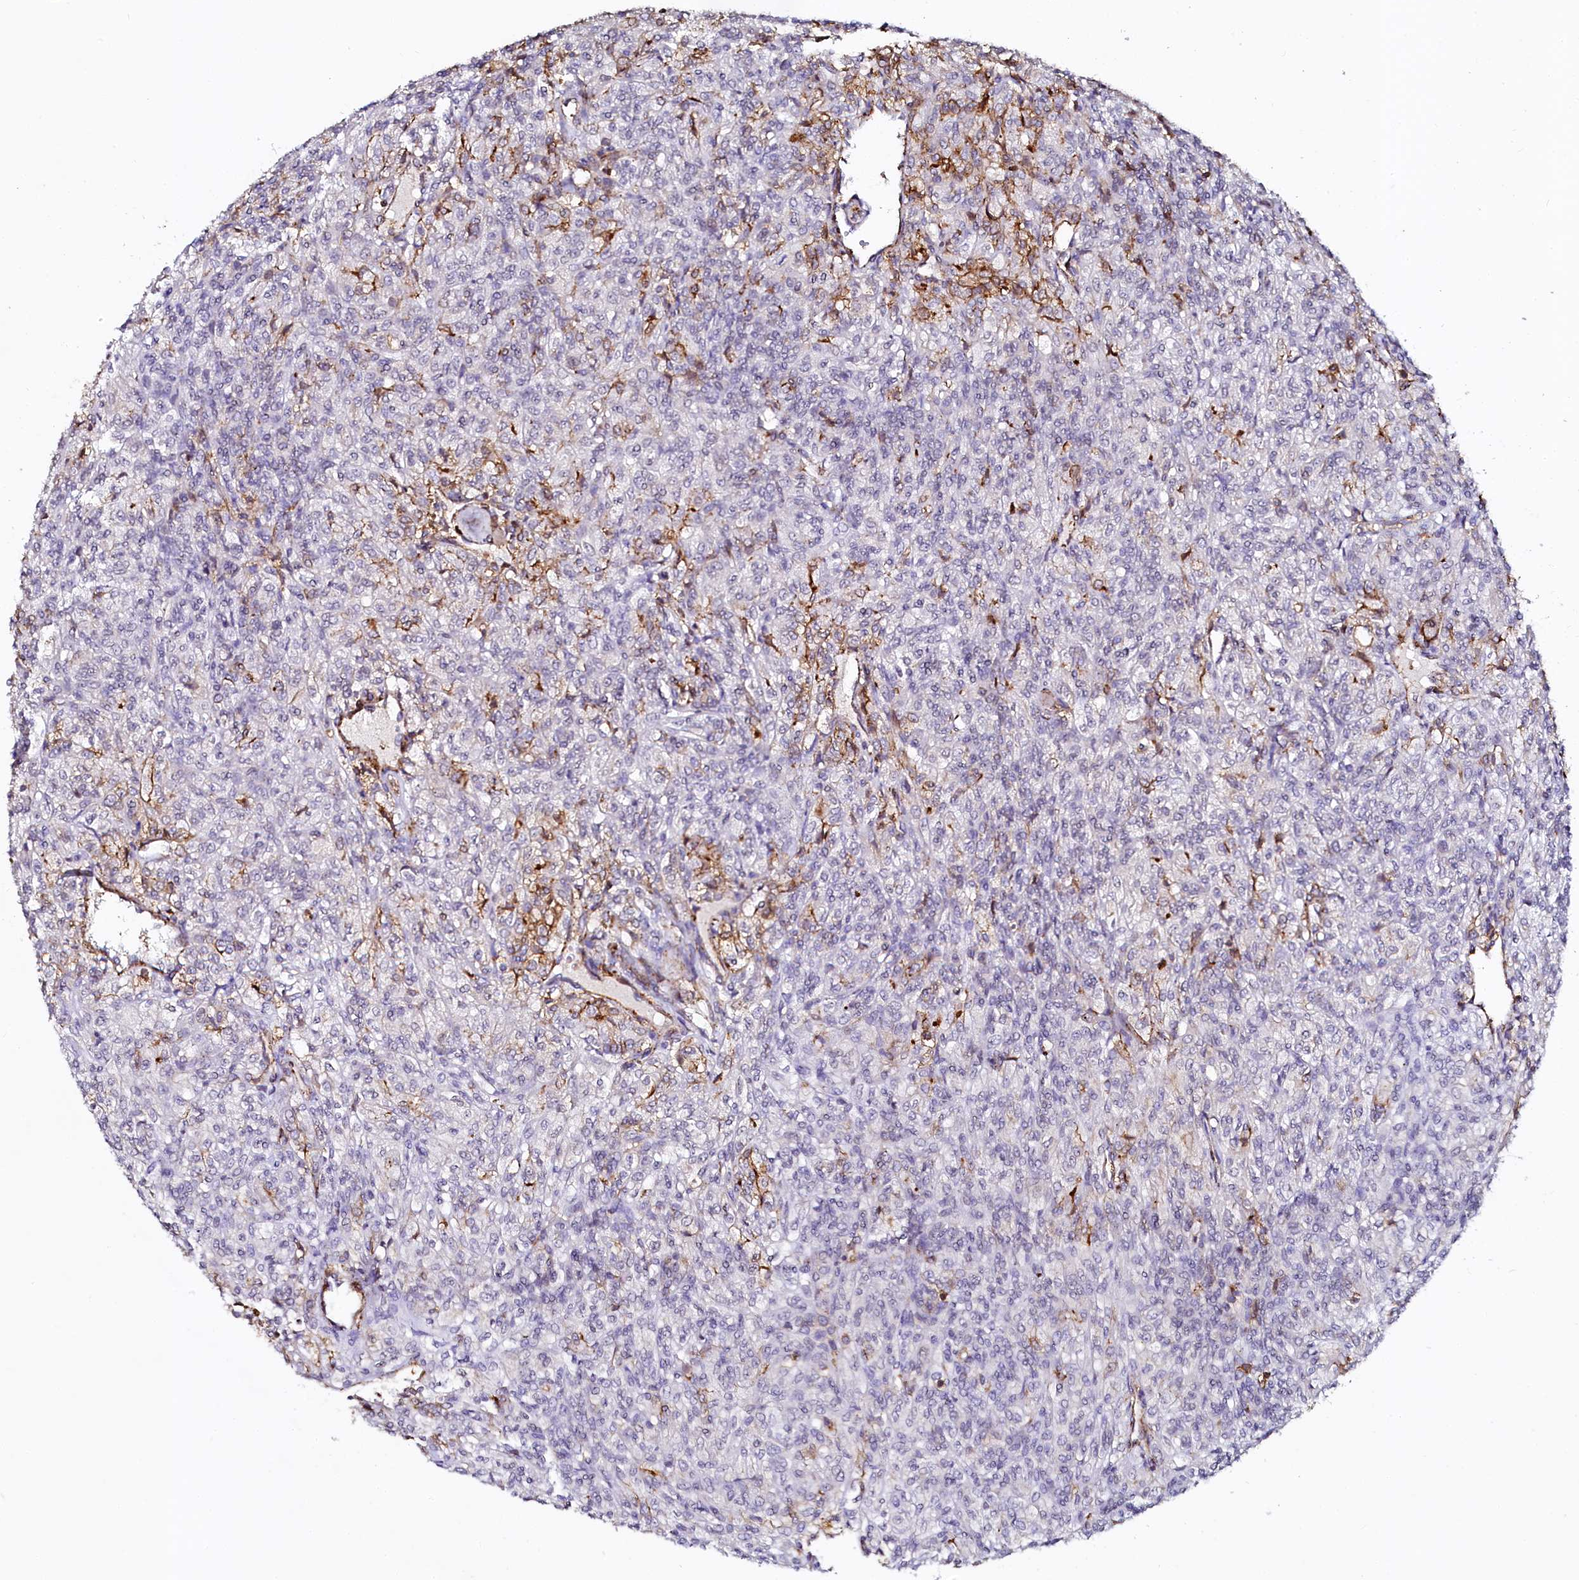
{"staining": {"intensity": "negative", "quantity": "none", "location": "none"}, "tissue": "renal cancer", "cell_type": "Tumor cells", "image_type": "cancer", "snomed": [{"axis": "morphology", "description": "Adenocarcinoma, NOS"}, {"axis": "topography", "description": "Kidney"}], "caption": "Renal cancer was stained to show a protein in brown. There is no significant staining in tumor cells.", "gene": "AAAS", "patient": {"sex": "male", "age": 77}}